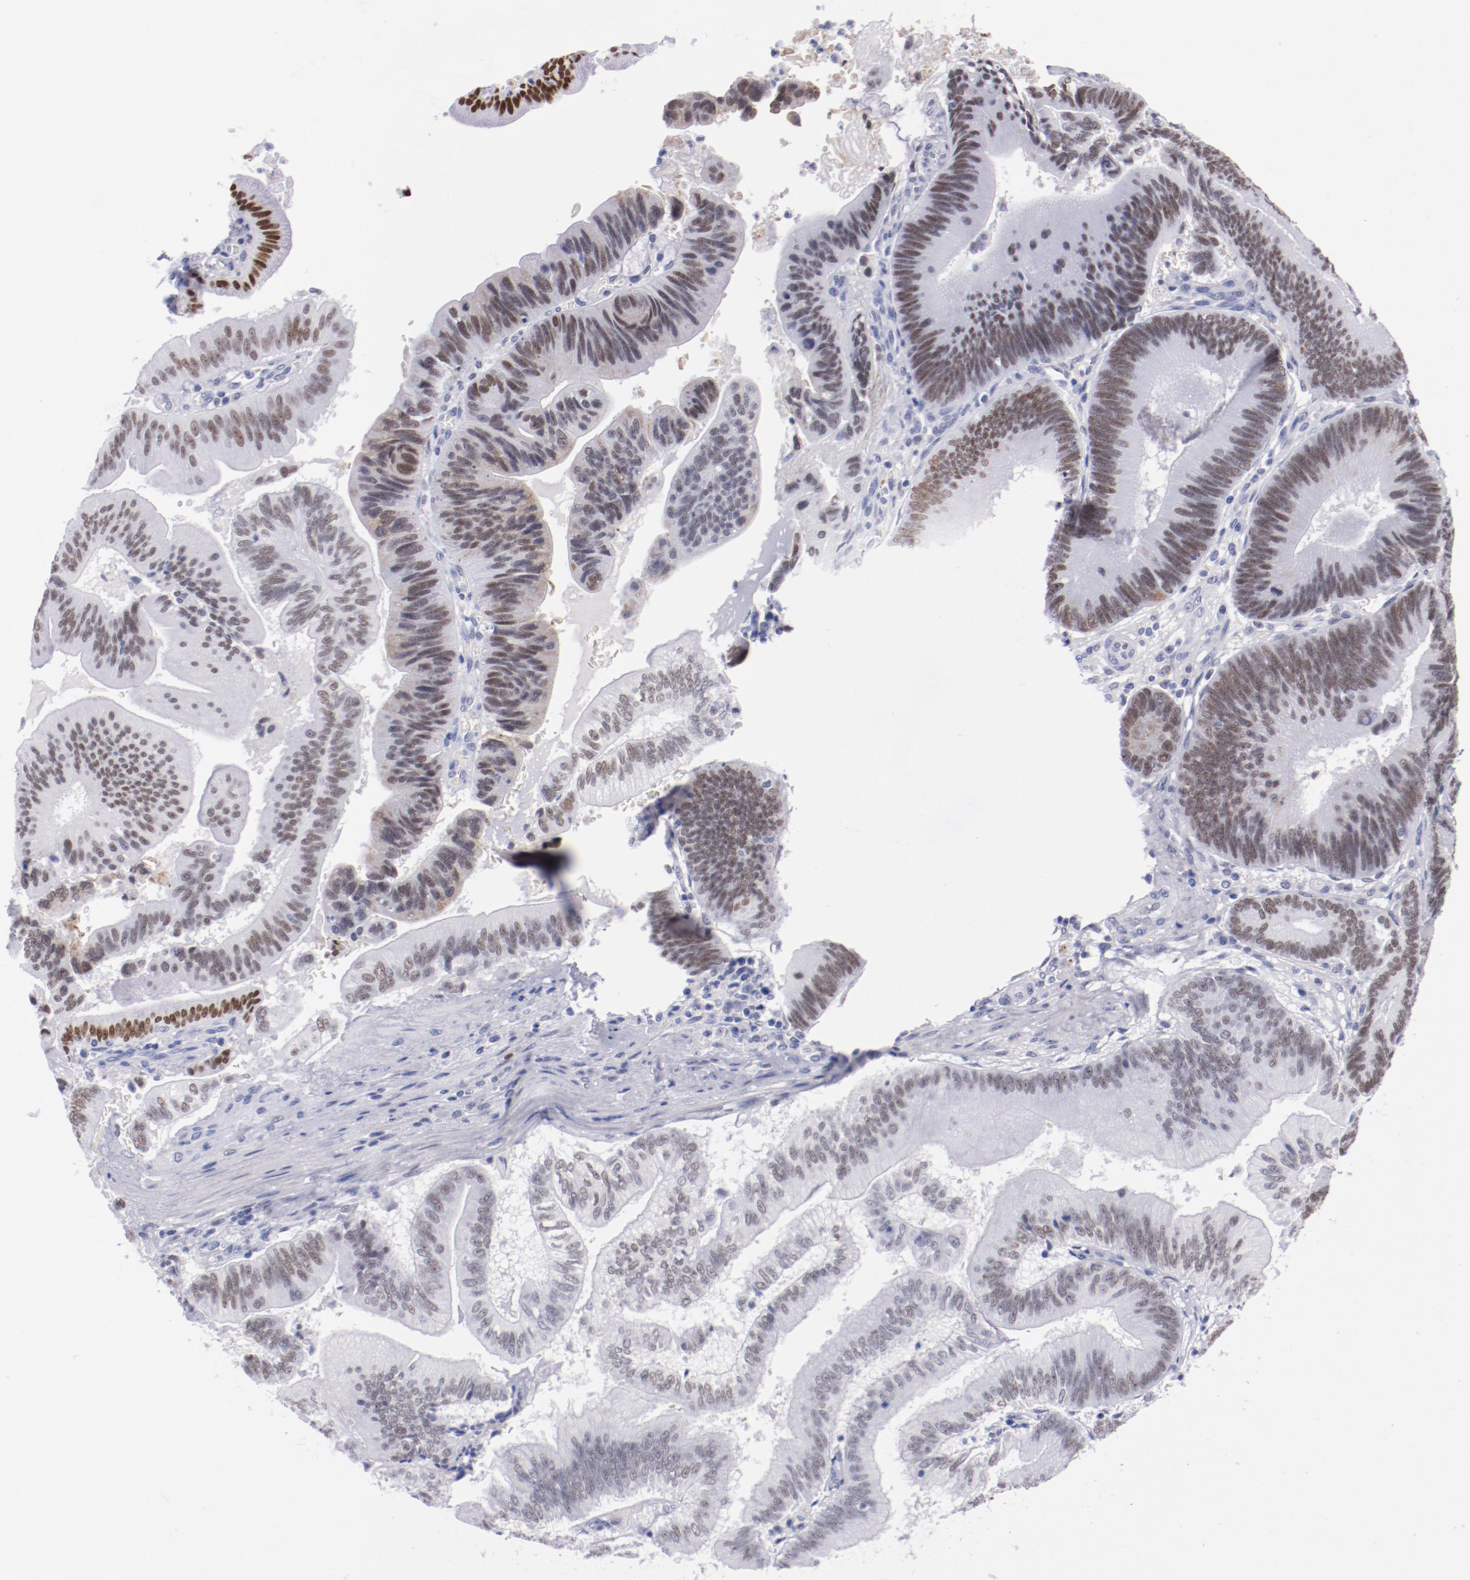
{"staining": {"intensity": "weak", "quantity": ">75%", "location": "nuclear"}, "tissue": "pancreatic cancer", "cell_type": "Tumor cells", "image_type": "cancer", "snomed": [{"axis": "morphology", "description": "Adenocarcinoma, NOS"}, {"axis": "topography", "description": "Pancreas"}], "caption": "Pancreatic cancer (adenocarcinoma) stained for a protein (brown) reveals weak nuclear positive positivity in about >75% of tumor cells.", "gene": "HNF1B", "patient": {"sex": "male", "age": 82}}